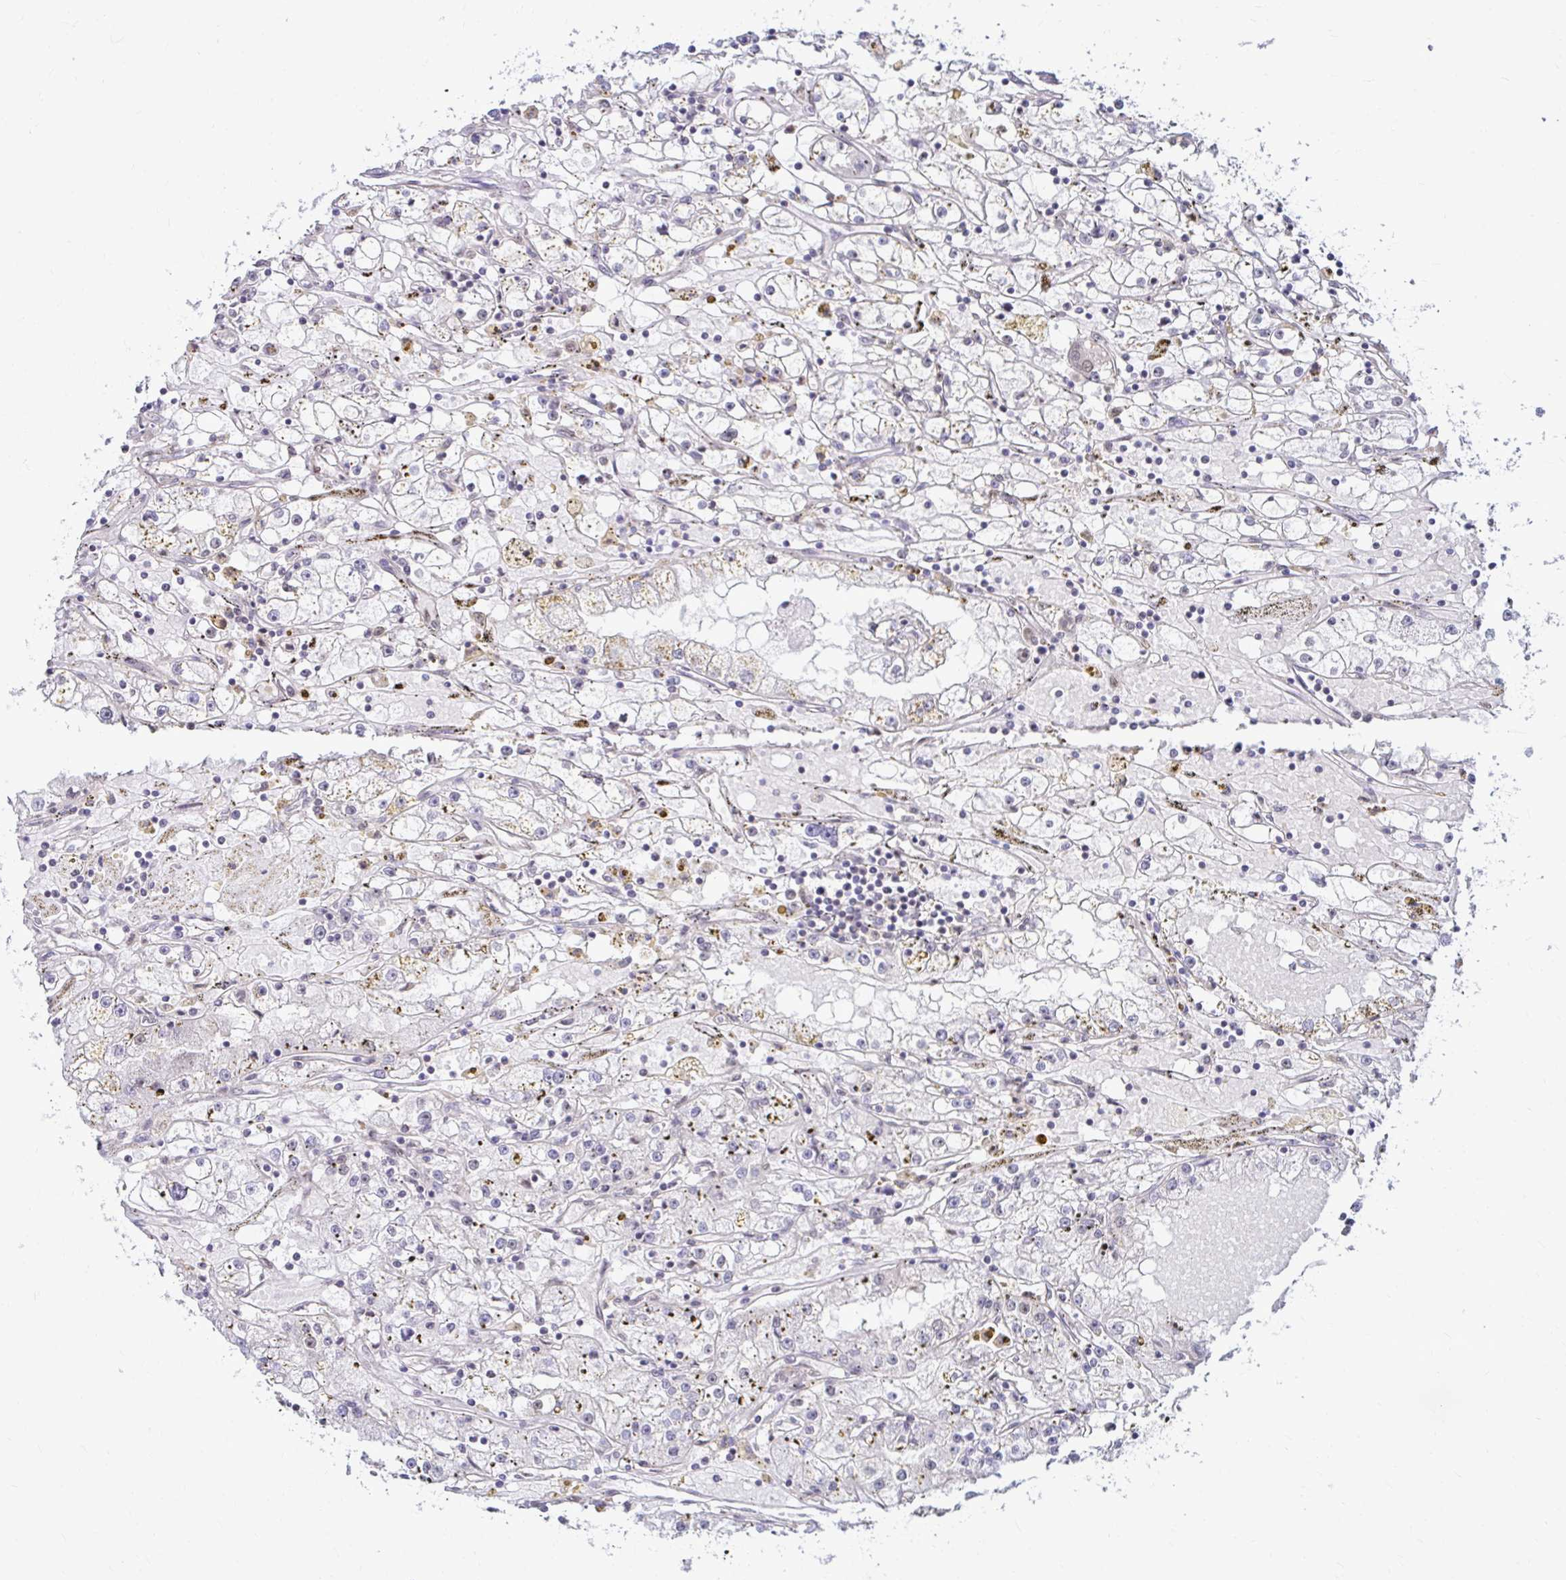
{"staining": {"intensity": "negative", "quantity": "none", "location": "none"}, "tissue": "renal cancer", "cell_type": "Tumor cells", "image_type": "cancer", "snomed": [{"axis": "morphology", "description": "Adenocarcinoma, NOS"}, {"axis": "topography", "description": "Kidney"}], "caption": "IHC of renal adenocarcinoma shows no staining in tumor cells. (Brightfield microscopy of DAB immunohistochemistry at high magnification).", "gene": "PSMD3", "patient": {"sex": "male", "age": 56}}